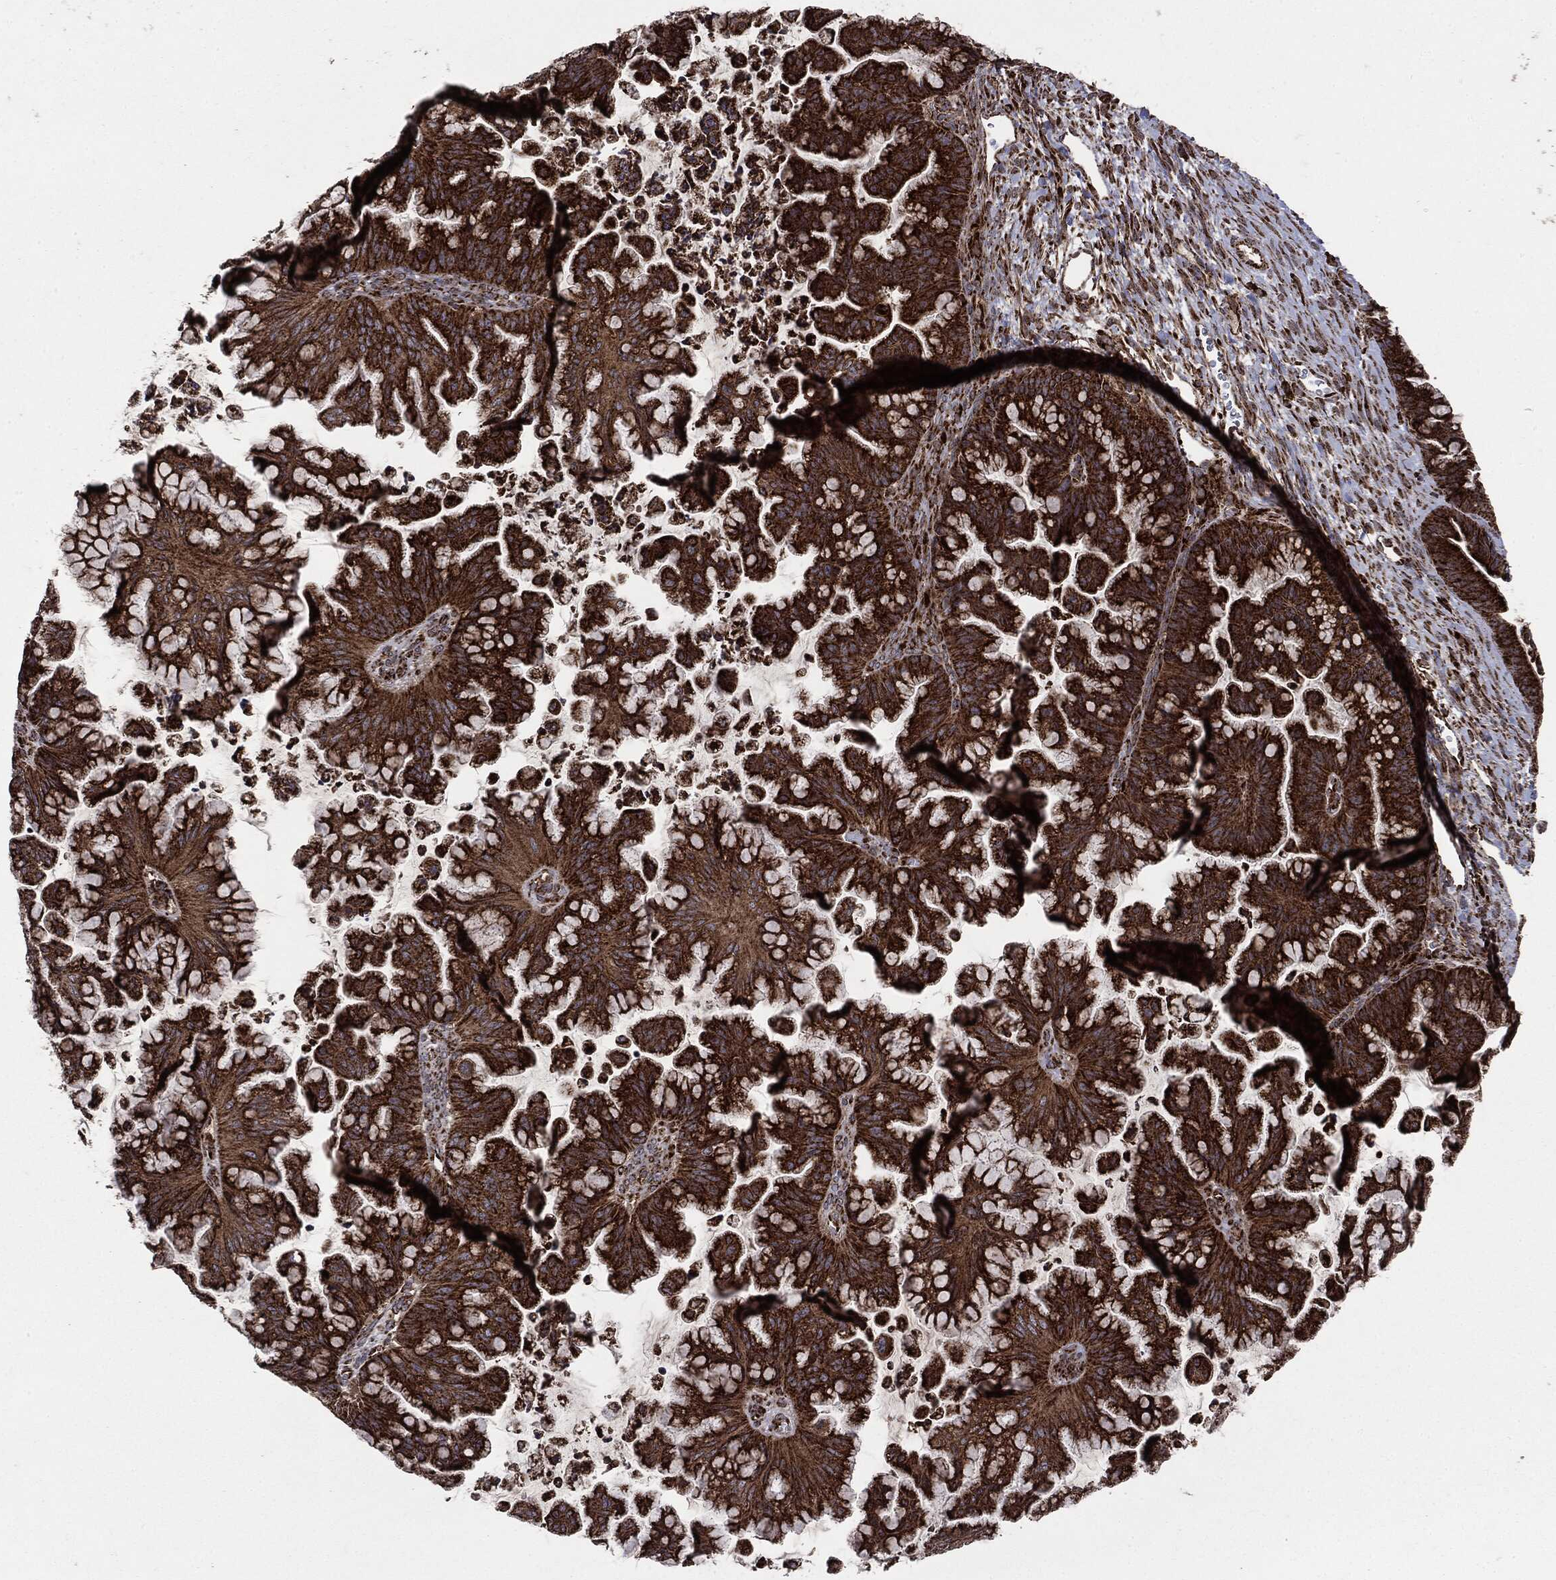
{"staining": {"intensity": "strong", "quantity": ">75%", "location": "cytoplasmic/membranous"}, "tissue": "ovarian cancer", "cell_type": "Tumor cells", "image_type": "cancer", "snomed": [{"axis": "morphology", "description": "Cystadenocarcinoma, mucinous, NOS"}, {"axis": "topography", "description": "Ovary"}], "caption": "The immunohistochemical stain highlights strong cytoplasmic/membranous staining in tumor cells of ovarian cancer tissue.", "gene": "MAP2K1", "patient": {"sex": "female", "age": 67}}